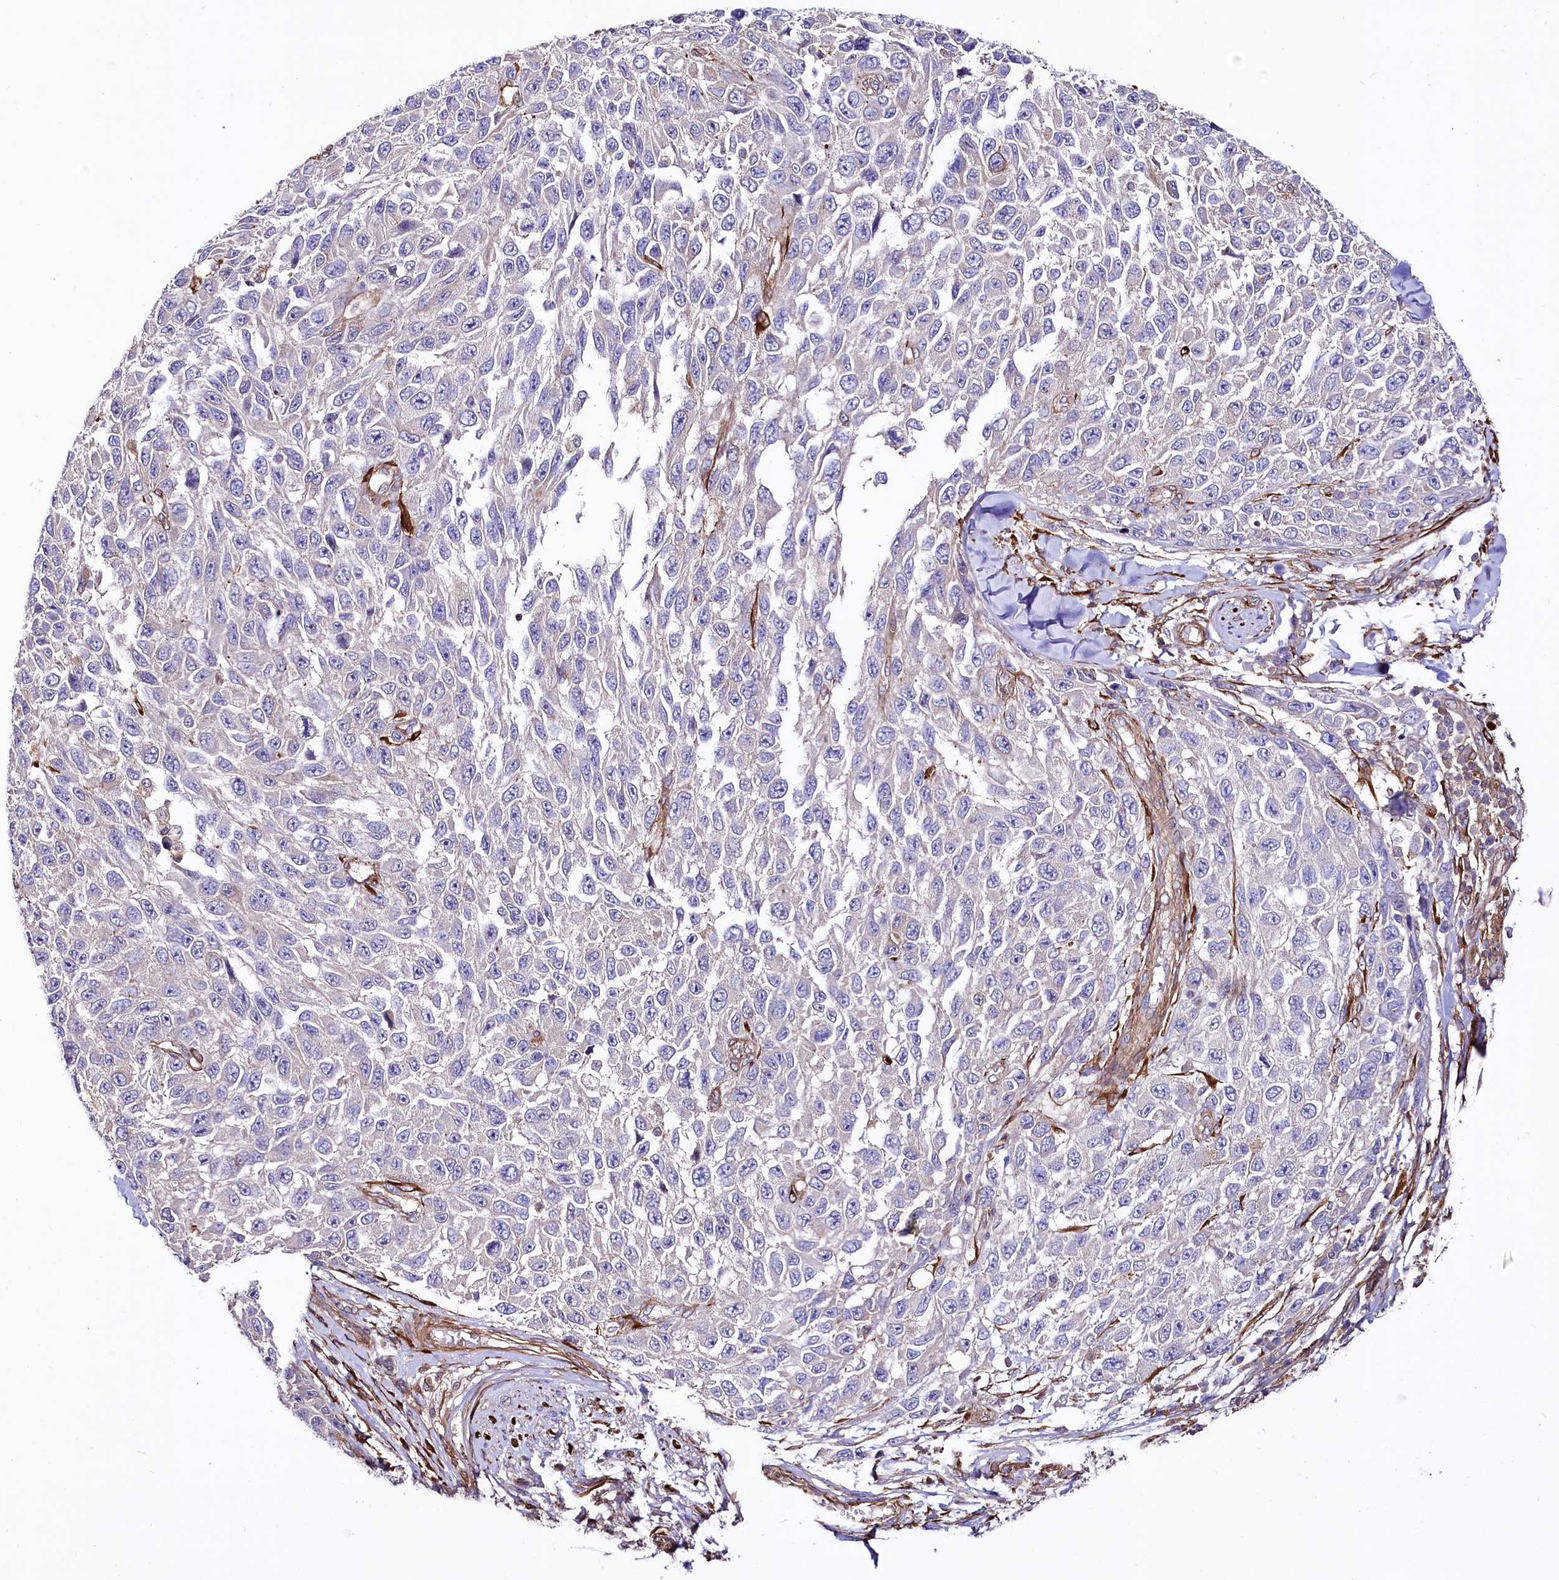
{"staining": {"intensity": "negative", "quantity": "none", "location": "none"}, "tissue": "melanoma", "cell_type": "Tumor cells", "image_type": "cancer", "snomed": [{"axis": "morphology", "description": "Normal tissue, NOS"}, {"axis": "morphology", "description": "Malignant melanoma, NOS"}, {"axis": "topography", "description": "Skin"}], "caption": "This is an immunohistochemistry histopathology image of human malignant melanoma. There is no staining in tumor cells.", "gene": "FCHSD2", "patient": {"sex": "female", "age": 96}}